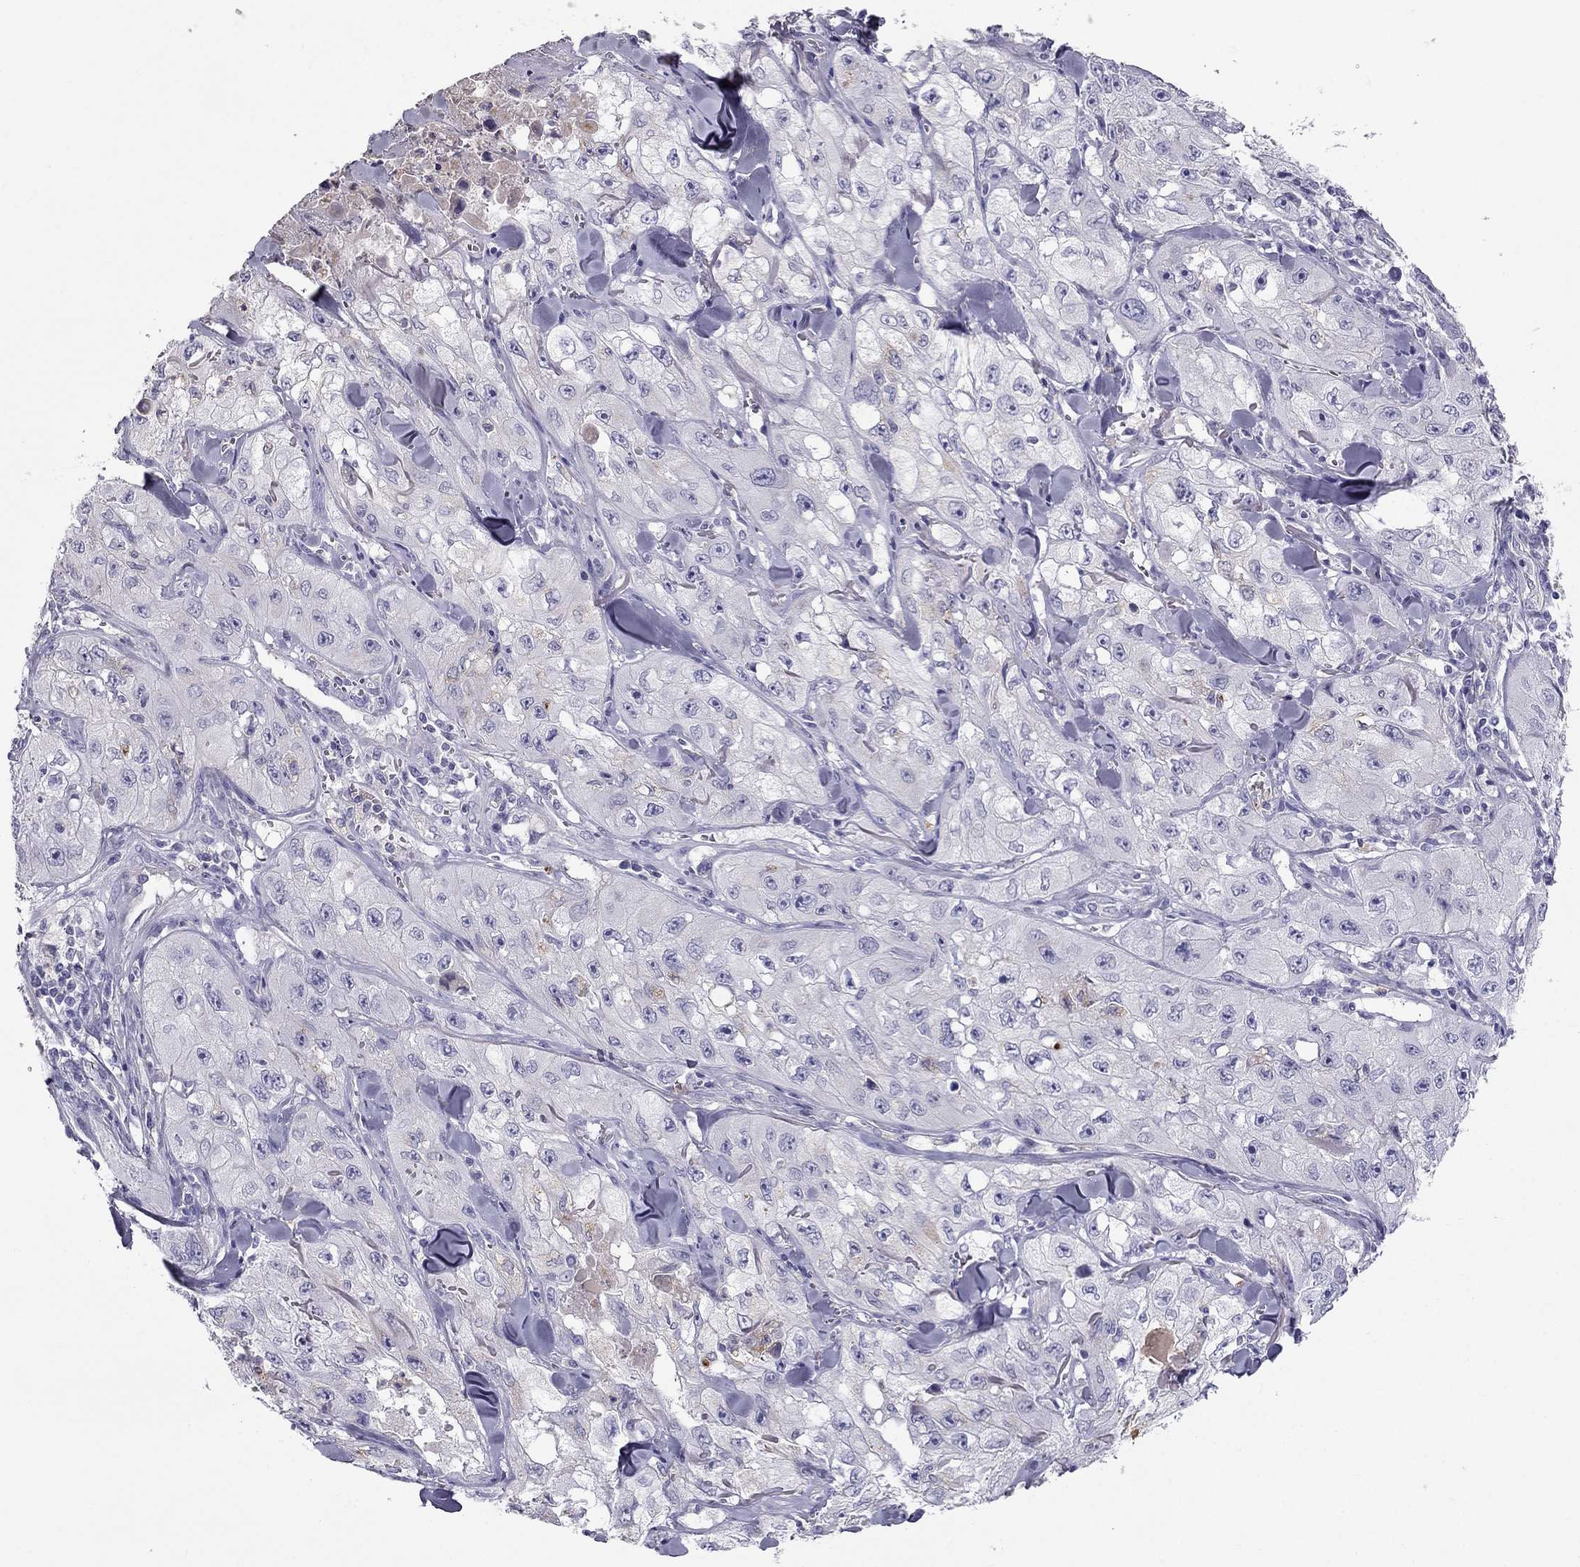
{"staining": {"intensity": "negative", "quantity": "none", "location": "none"}, "tissue": "skin cancer", "cell_type": "Tumor cells", "image_type": "cancer", "snomed": [{"axis": "morphology", "description": "Squamous cell carcinoma, NOS"}, {"axis": "topography", "description": "Skin"}, {"axis": "topography", "description": "Subcutis"}], "caption": "DAB immunohistochemical staining of skin cancer (squamous cell carcinoma) exhibits no significant positivity in tumor cells.", "gene": "STOML3", "patient": {"sex": "male", "age": 73}}